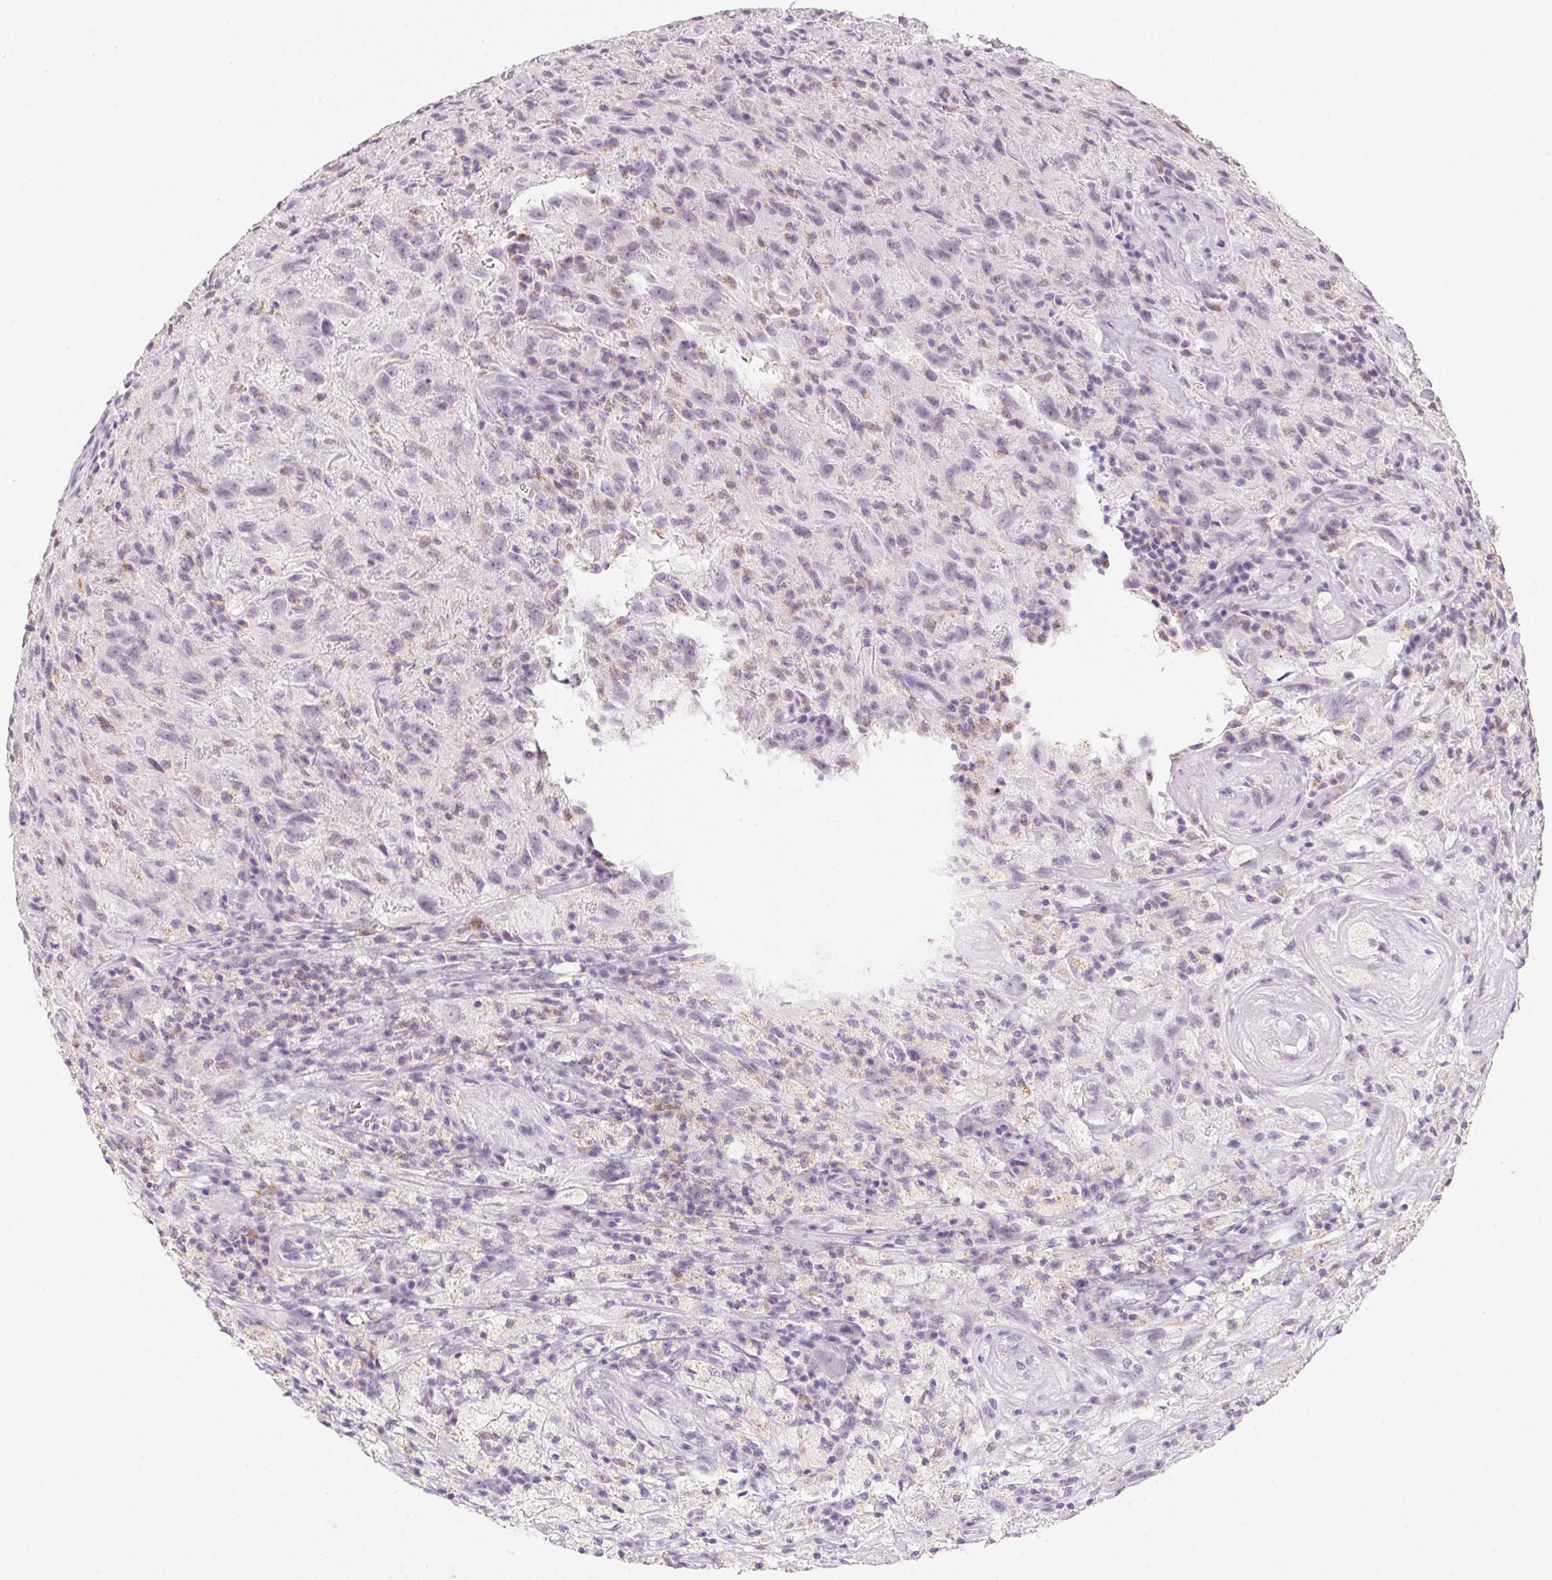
{"staining": {"intensity": "negative", "quantity": "none", "location": "none"}, "tissue": "glioma", "cell_type": "Tumor cells", "image_type": "cancer", "snomed": [{"axis": "morphology", "description": "Glioma, malignant, High grade"}, {"axis": "topography", "description": "Brain"}], "caption": "This is a micrograph of immunohistochemistry staining of malignant glioma (high-grade), which shows no positivity in tumor cells.", "gene": "PRPH", "patient": {"sex": "male", "age": 68}}